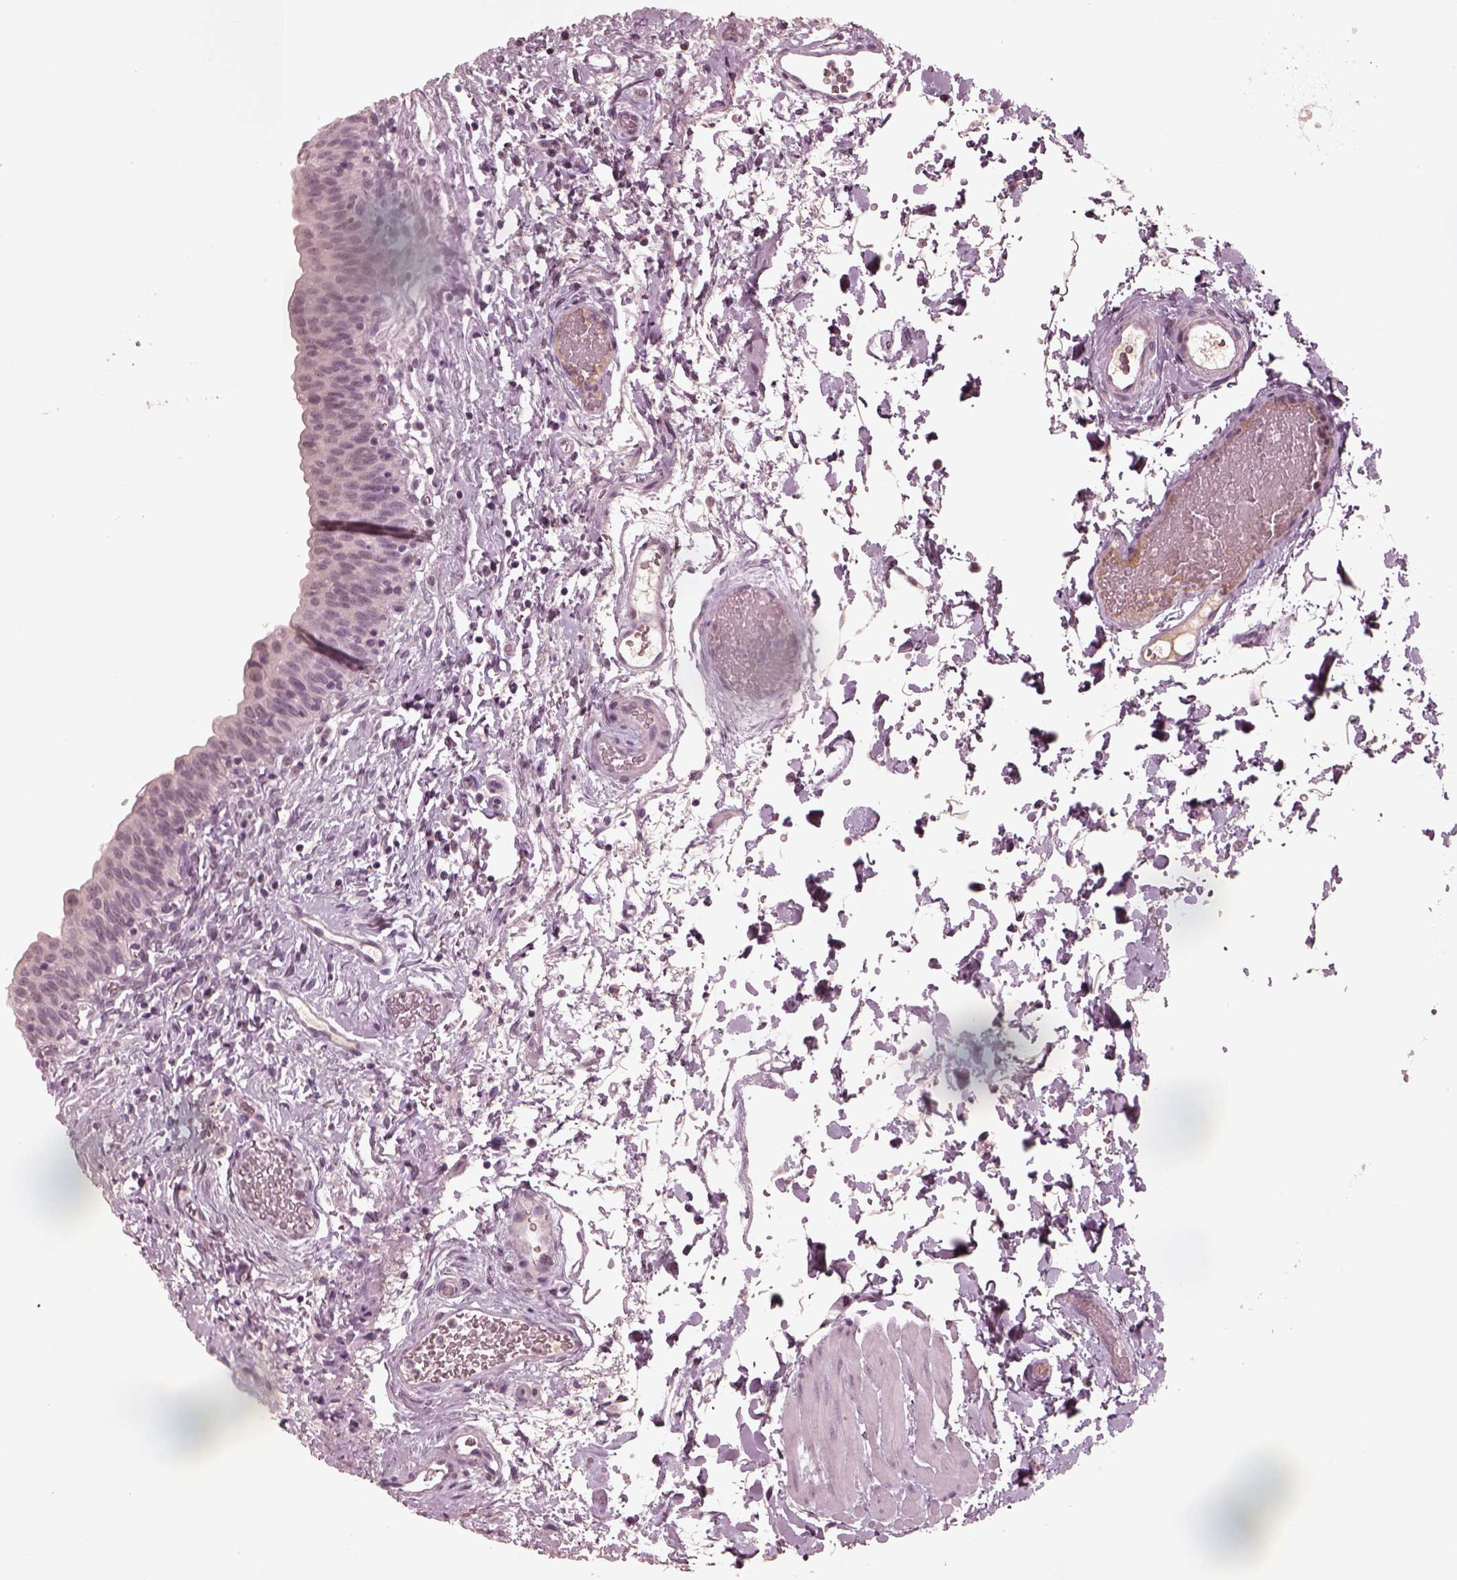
{"staining": {"intensity": "negative", "quantity": "none", "location": "none"}, "tissue": "urinary bladder", "cell_type": "Urothelial cells", "image_type": "normal", "snomed": [{"axis": "morphology", "description": "Normal tissue, NOS"}, {"axis": "topography", "description": "Urinary bladder"}], "caption": "Immunohistochemistry (IHC) image of unremarkable urinary bladder: human urinary bladder stained with DAB (3,3'-diaminobenzidine) exhibits no significant protein positivity in urothelial cells. The staining is performed using DAB brown chromogen with nuclei counter-stained in using hematoxylin.", "gene": "KCNA2", "patient": {"sex": "male", "age": 56}}